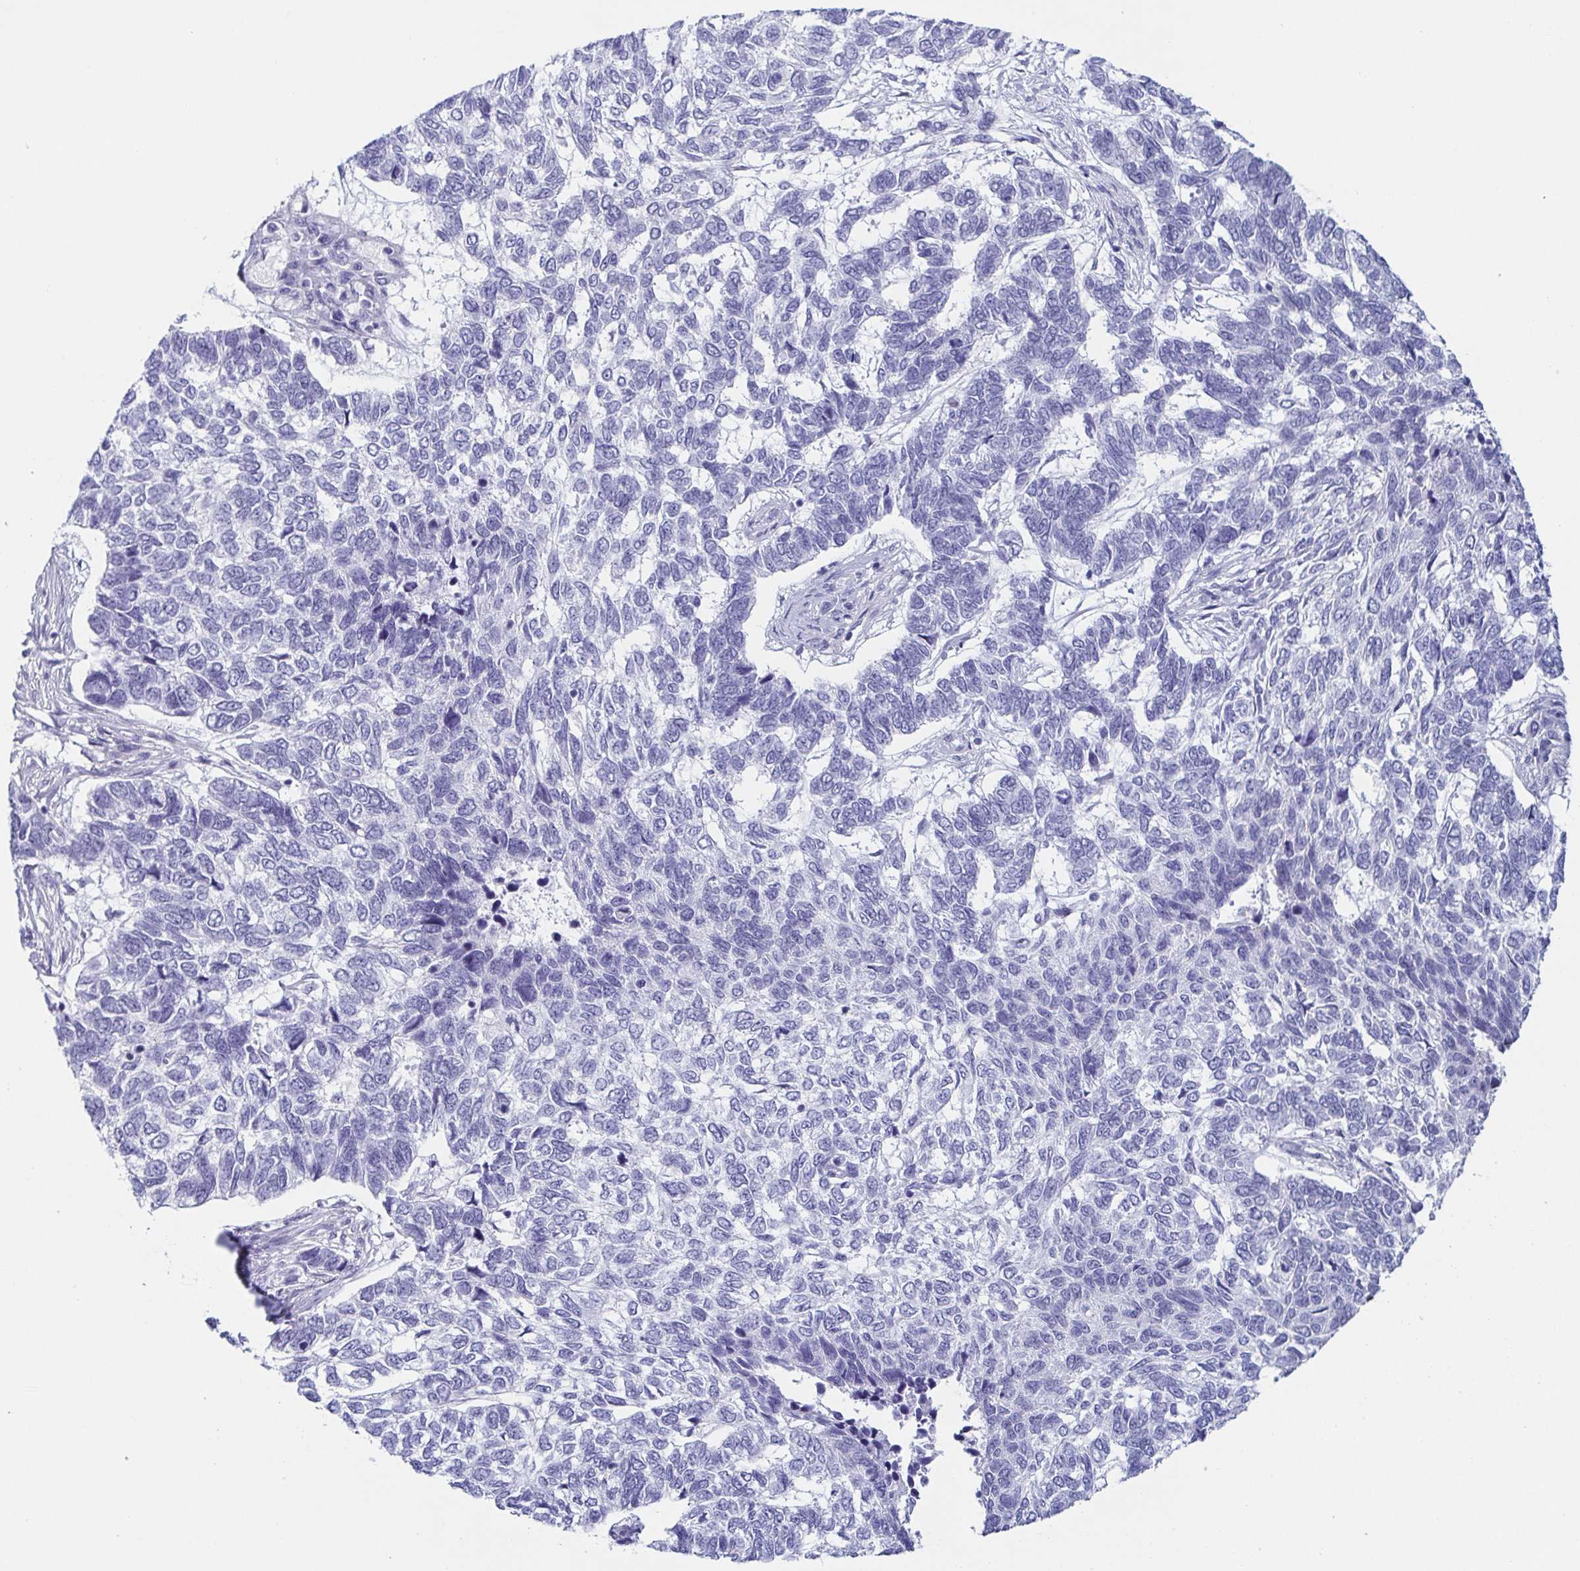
{"staining": {"intensity": "negative", "quantity": "none", "location": "none"}, "tissue": "skin cancer", "cell_type": "Tumor cells", "image_type": "cancer", "snomed": [{"axis": "morphology", "description": "Basal cell carcinoma"}, {"axis": "topography", "description": "Skin"}], "caption": "Immunohistochemistry micrograph of human skin basal cell carcinoma stained for a protein (brown), which shows no staining in tumor cells.", "gene": "PRR4", "patient": {"sex": "female", "age": 65}}